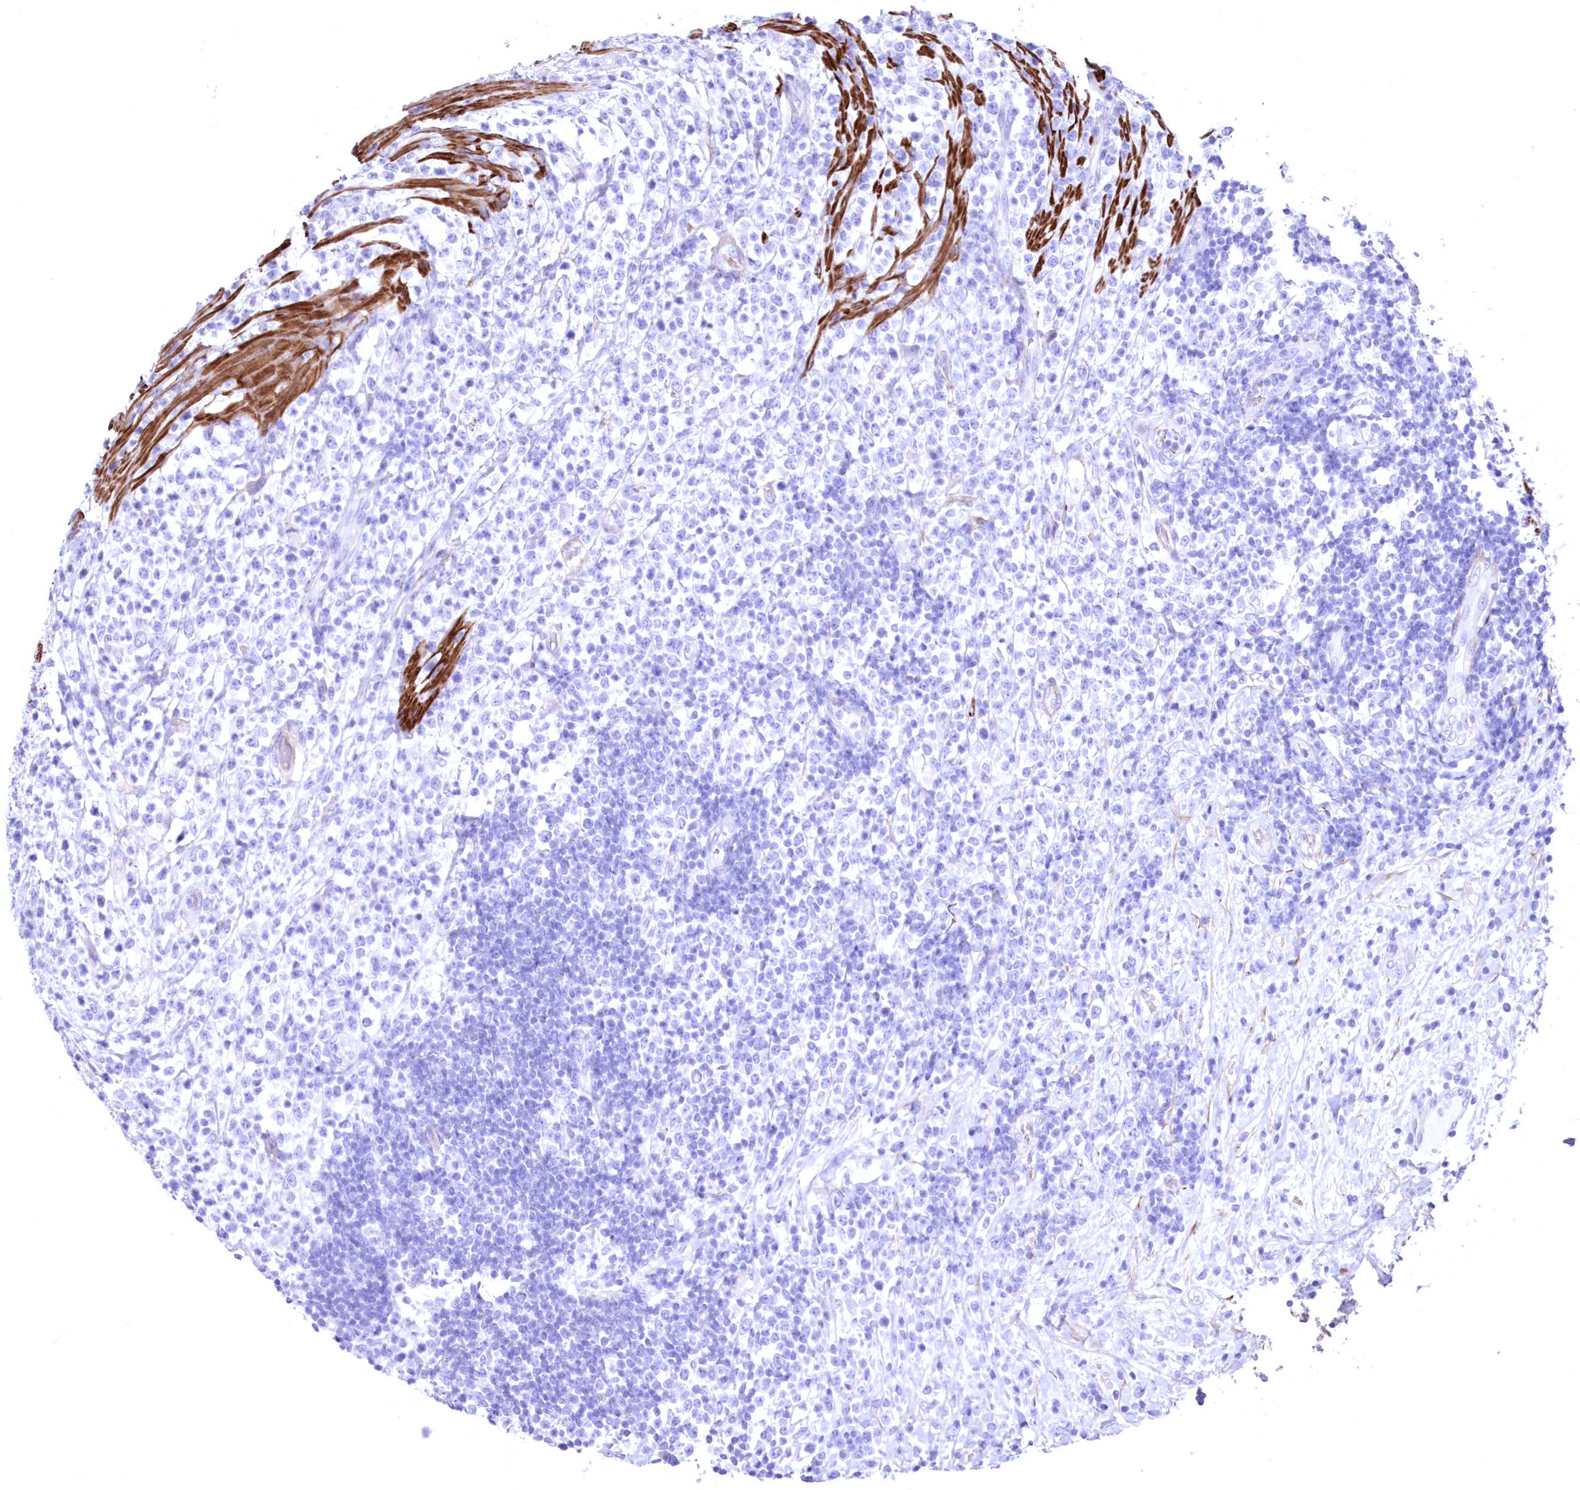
{"staining": {"intensity": "negative", "quantity": "none", "location": "none"}, "tissue": "lymphoma", "cell_type": "Tumor cells", "image_type": "cancer", "snomed": [{"axis": "morphology", "description": "Malignant lymphoma, non-Hodgkin's type, High grade"}, {"axis": "topography", "description": "Colon"}], "caption": "The photomicrograph displays no significant expression in tumor cells of malignant lymphoma, non-Hodgkin's type (high-grade).", "gene": "WDR74", "patient": {"sex": "female", "age": 53}}